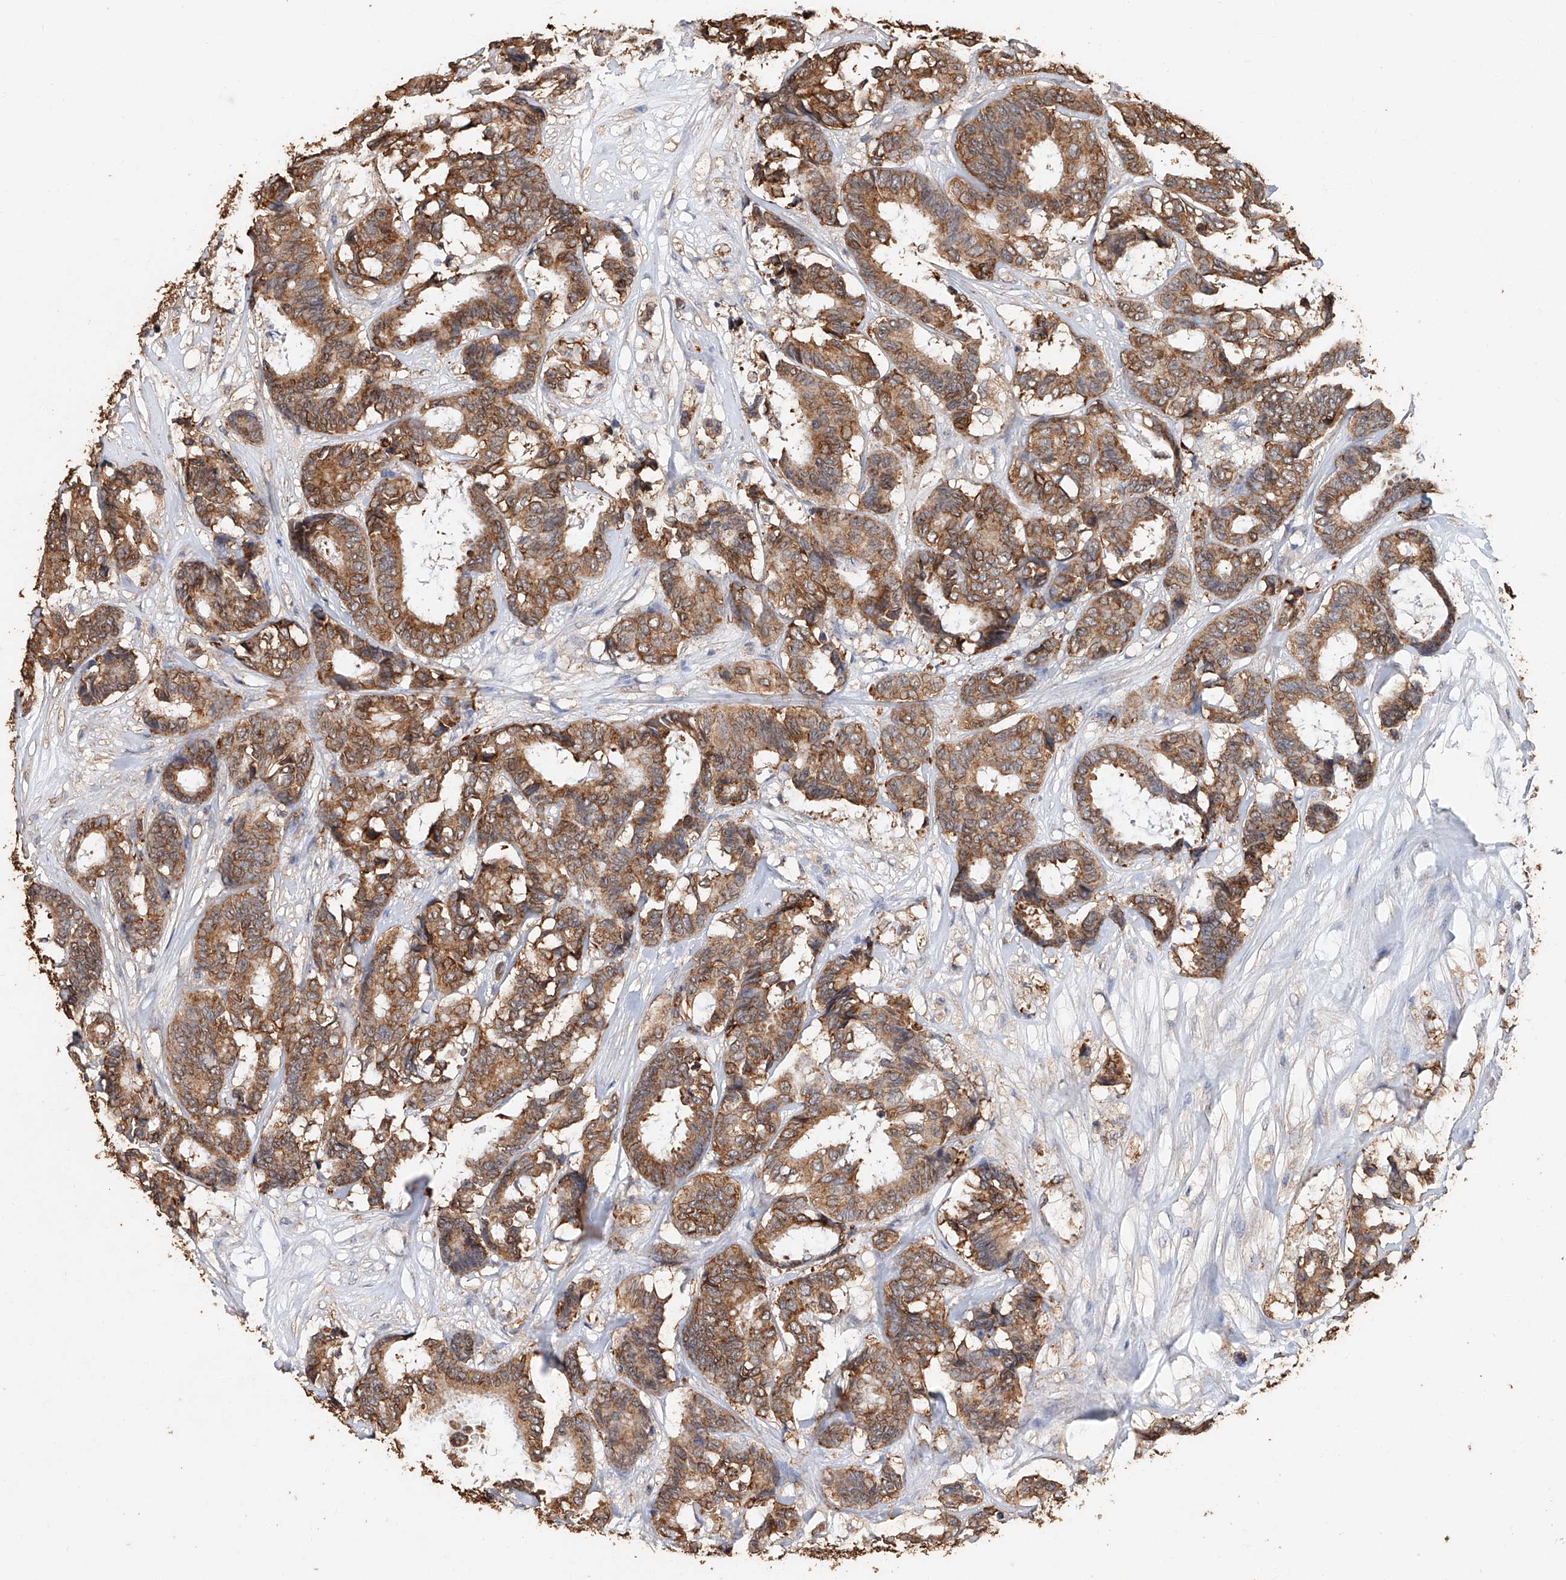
{"staining": {"intensity": "strong", "quantity": ">75%", "location": "cytoplasmic/membranous"}, "tissue": "breast cancer", "cell_type": "Tumor cells", "image_type": "cancer", "snomed": [{"axis": "morphology", "description": "Duct carcinoma"}, {"axis": "topography", "description": "Breast"}], "caption": "Tumor cells demonstrate high levels of strong cytoplasmic/membranous staining in approximately >75% of cells in human breast cancer. The protein is shown in brown color, while the nuclei are stained blue.", "gene": "CERS4", "patient": {"sex": "female", "age": 87}}